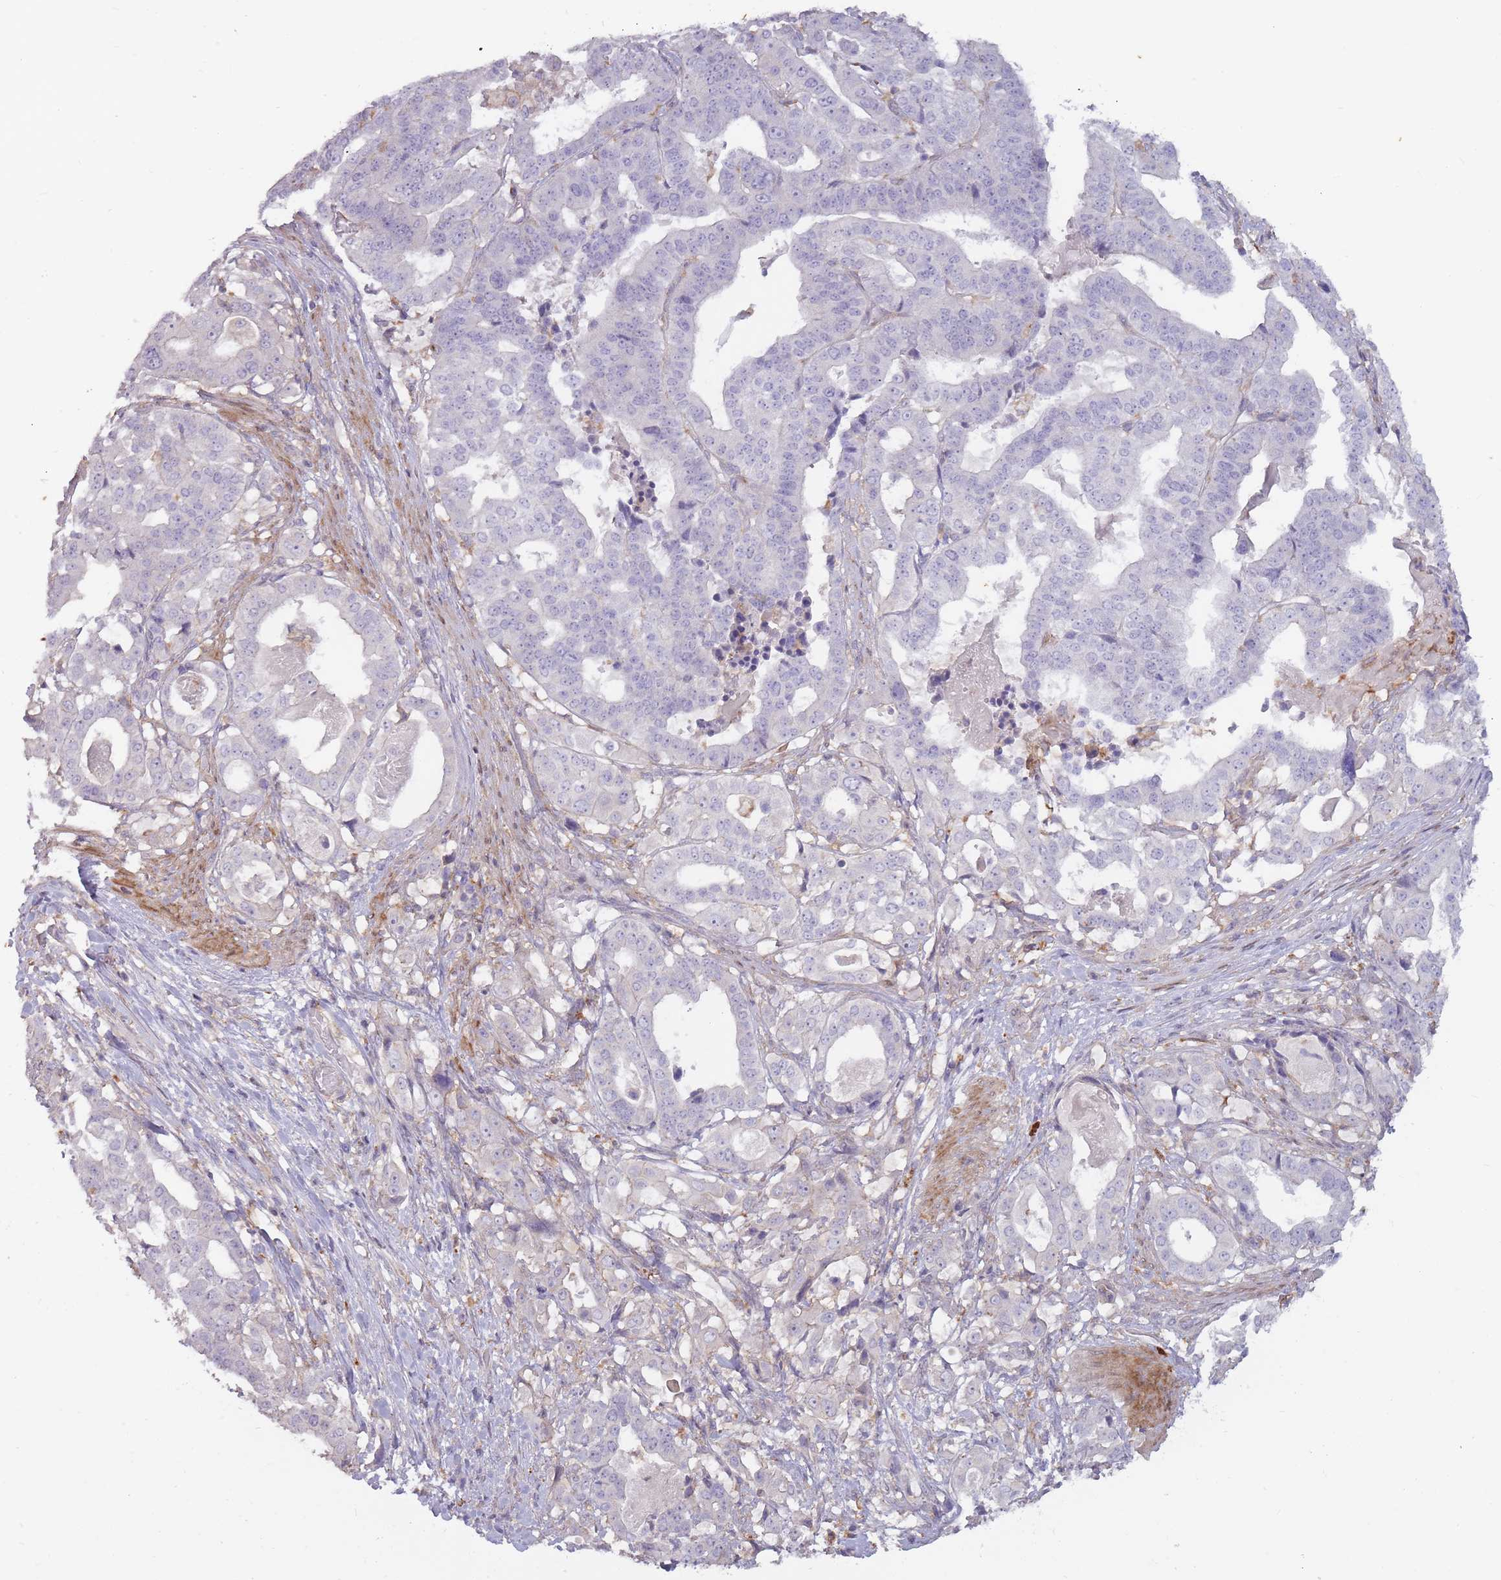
{"staining": {"intensity": "negative", "quantity": "none", "location": "none"}, "tissue": "stomach cancer", "cell_type": "Tumor cells", "image_type": "cancer", "snomed": [{"axis": "morphology", "description": "Adenocarcinoma, NOS"}, {"axis": "topography", "description": "Stomach"}], "caption": "This is a image of IHC staining of stomach cancer, which shows no positivity in tumor cells.", "gene": "TET3", "patient": {"sex": "male", "age": 48}}